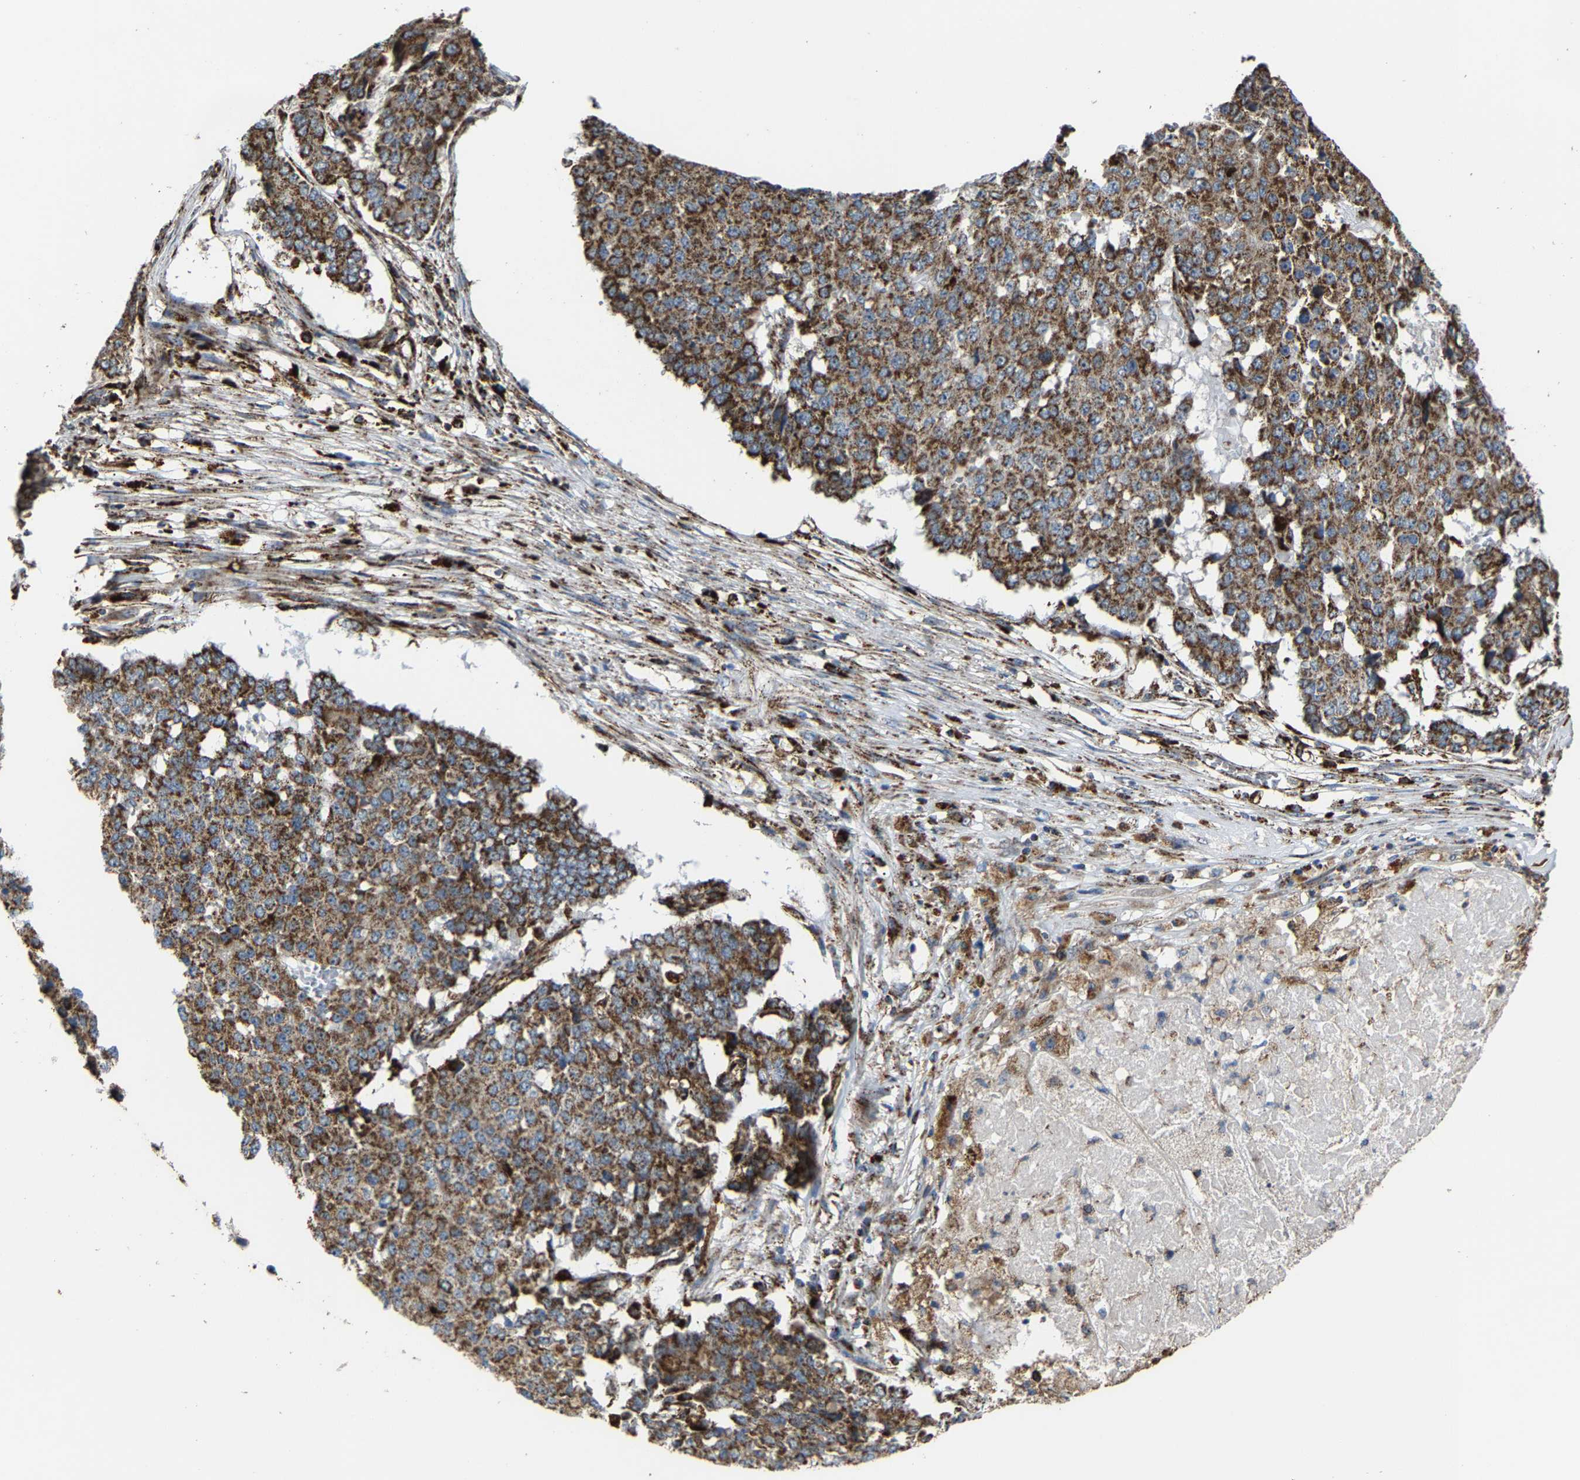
{"staining": {"intensity": "strong", "quantity": ">75%", "location": "cytoplasmic/membranous"}, "tissue": "pancreatic cancer", "cell_type": "Tumor cells", "image_type": "cancer", "snomed": [{"axis": "morphology", "description": "Adenocarcinoma, NOS"}, {"axis": "topography", "description": "Pancreas"}], "caption": "Pancreatic cancer stained with a brown dye shows strong cytoplasmic/membranous positive expression in approximately >75% of tumor cells.", "gene": "NDUFV3", "patient": {"sex": "male", "age": 50}}